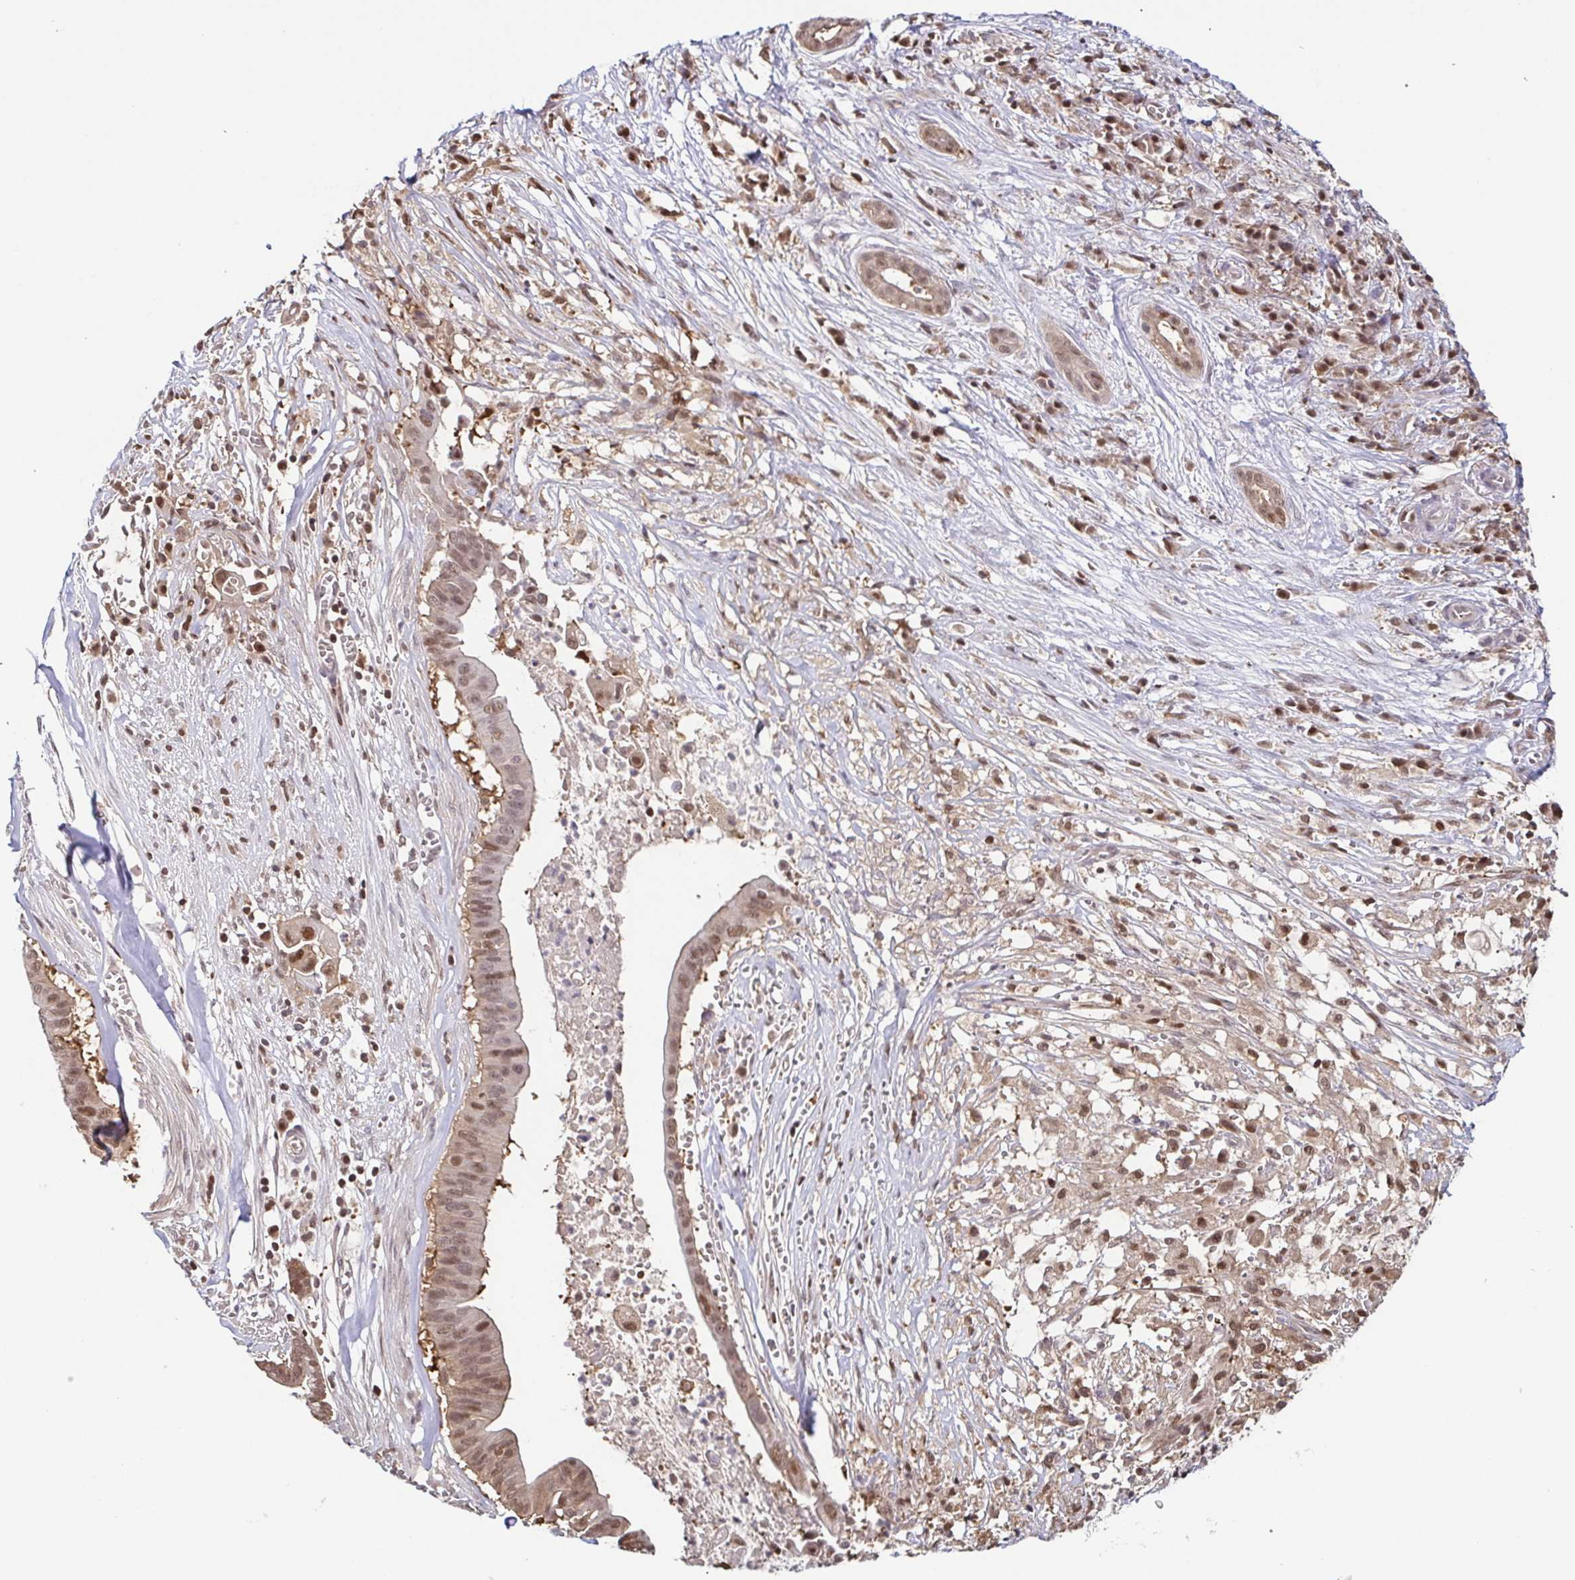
{"staining": {"intensity": "moderate", "quantity": "25%-75%", "location": "cytoplasmic/membranous,nuclear"}, "tissue": "pancreatic cancer", "cell_type": "Tumor cells", "image_type": "cancer", "snomed": [{"axis": "morphology", "description": "Adenocarcinoma, NOS"}, {"axis": "topography", "description": "Pancreas"}], "caption": "Immunohistochemical staining of pancreatic cancer (adenocarcinoma) reveals moderate cytoplasmic/membranous and nuclear protein expression in about 25%-75% of tumor cells.", "gene": "PSMB9", "patient": {"sex": "male", "age": 61}}